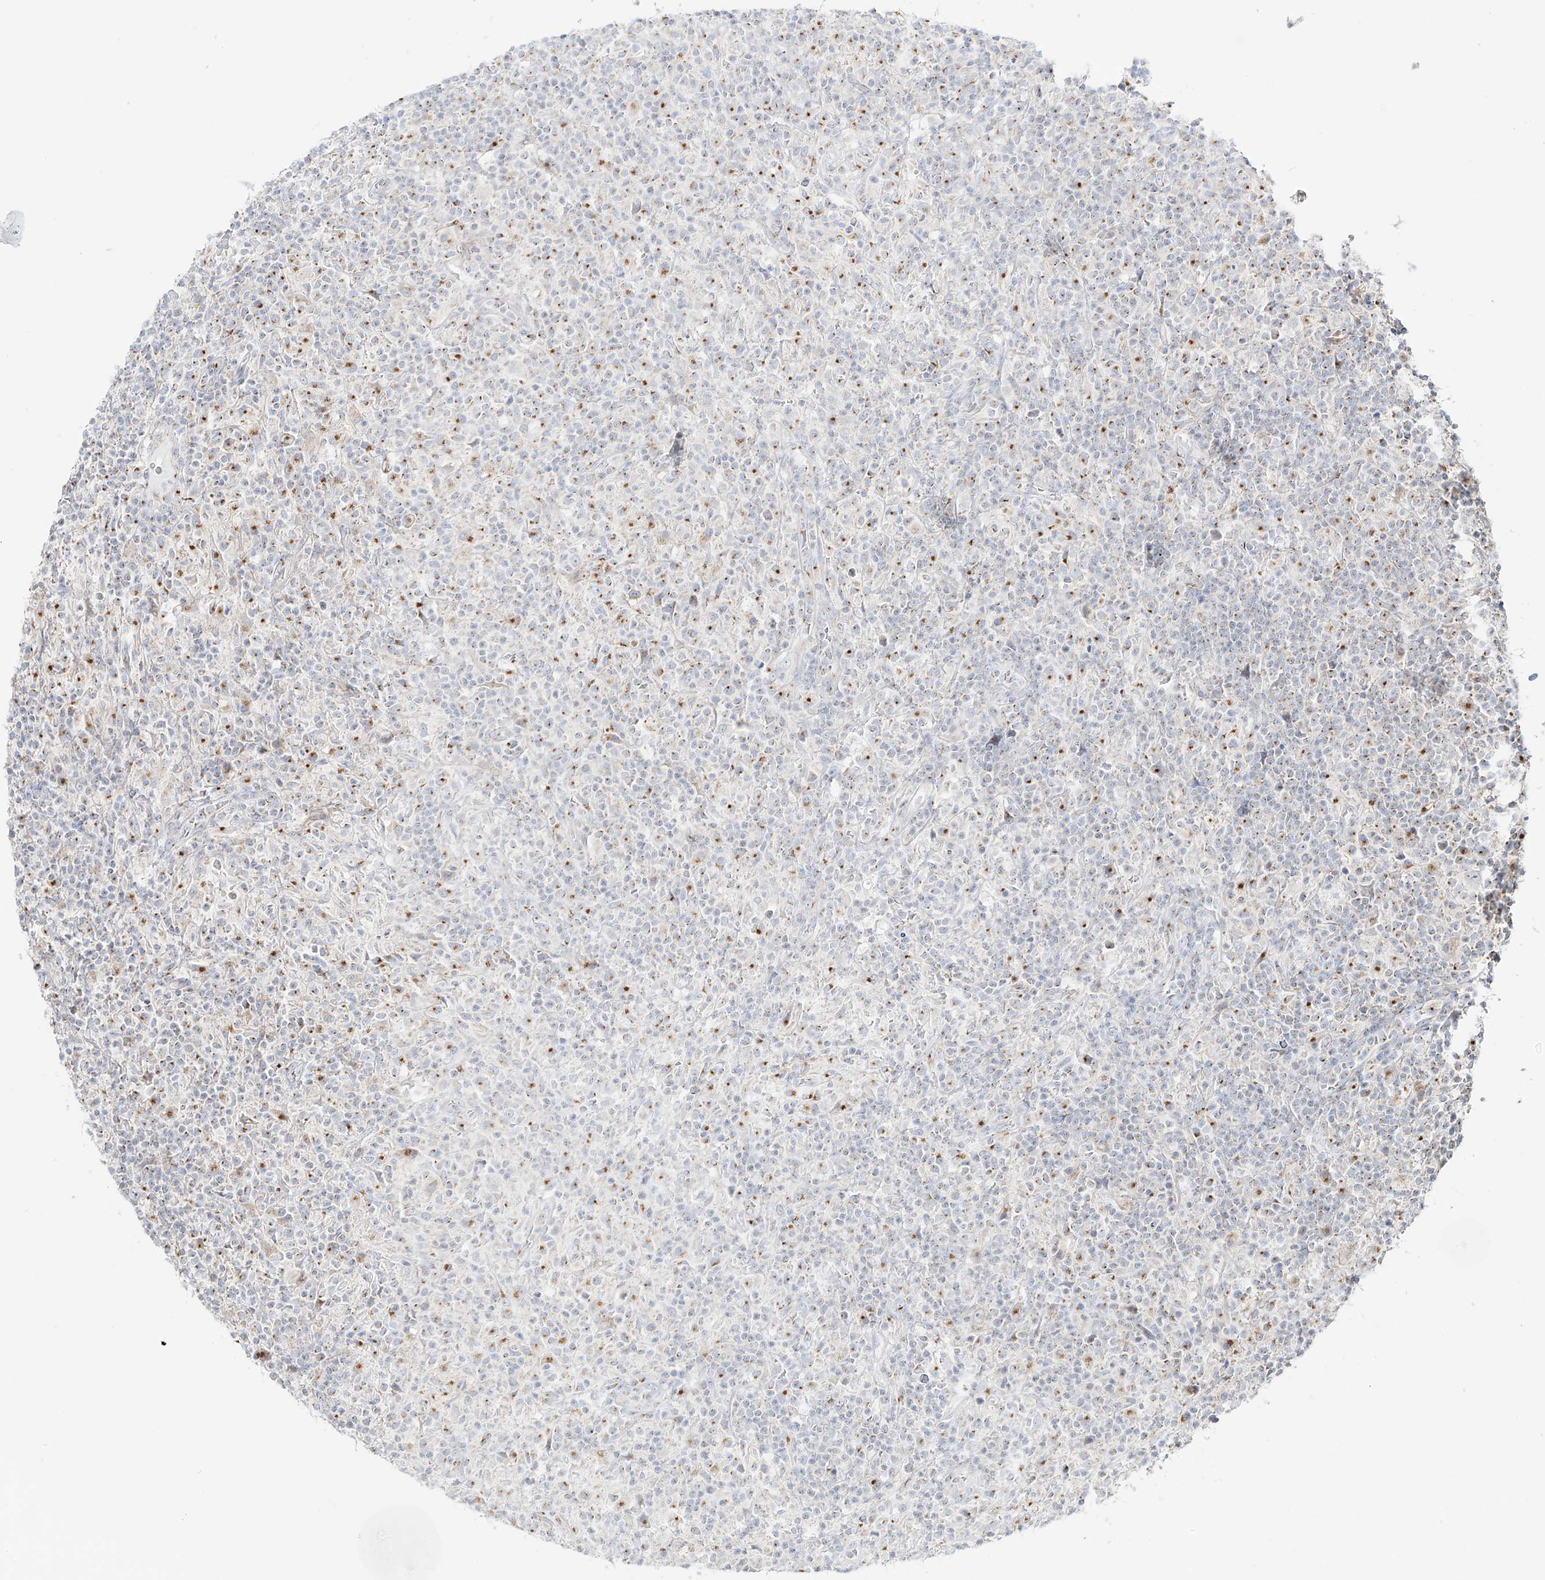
{"staining": {"intensity": "negative", "quantity": "none", "location": "none"}, "tissue": "lymphoma", "cell_type": "Tumor cells", "image_type": "cancer", "snomed": [{"axis": "morphology", "description": "Hodgkin's disease, NOS"}, {"axis": "topography", "description": "Lymph node"}], "caption": "Immunohistochemistry (IHC) of human Hodgkin's disease displays no staining in tumor cells. (DAB (3,3'-diaminobenzidine) immunohistochemistry with hematoxylin counter stain).", "gene": "BSDC1", "patient": {"sex": "male", "age": 70}}